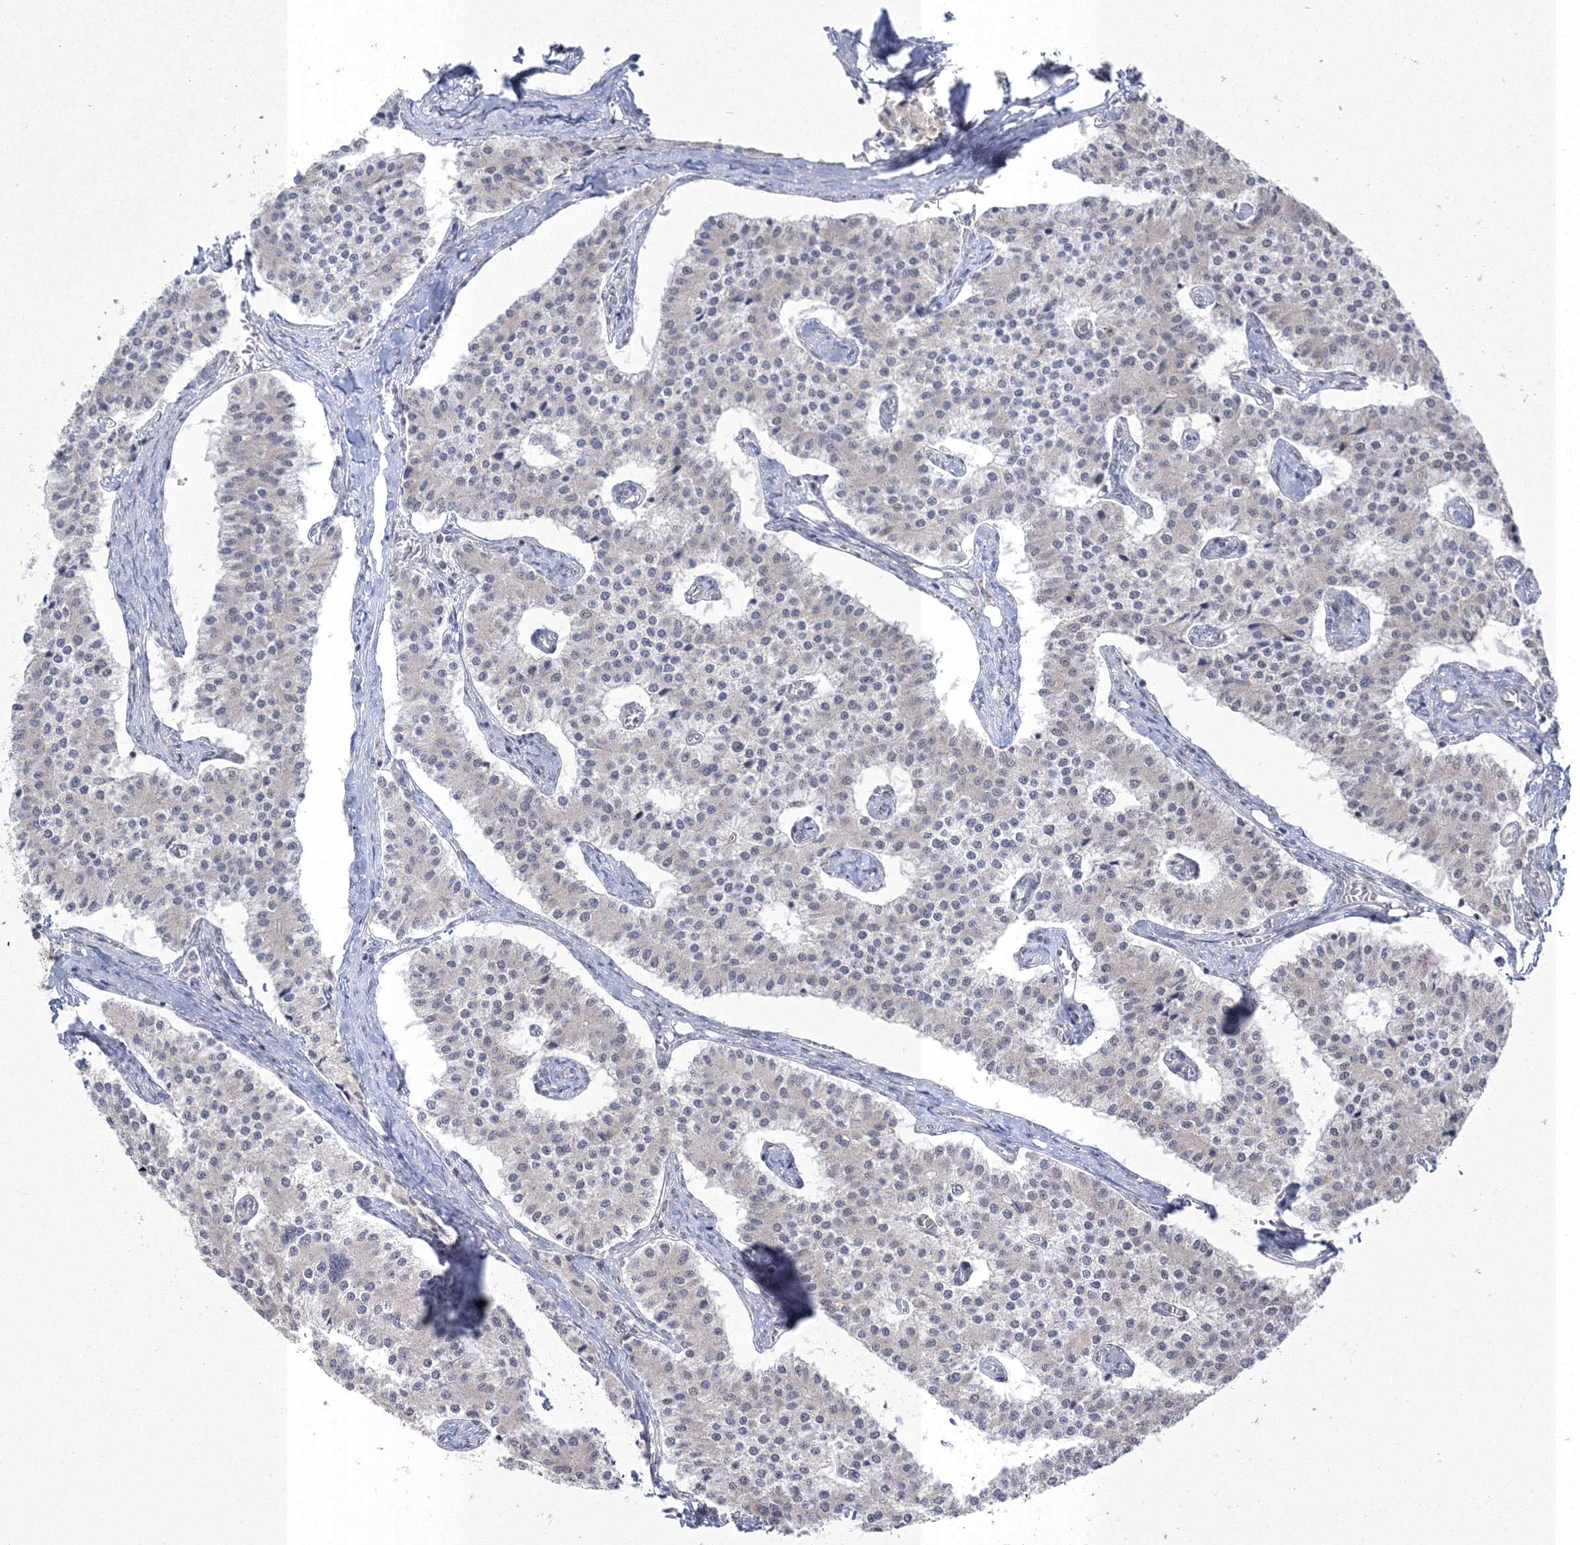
{"staining": {"intensity": "negative", "quantity": "none", "location": "none"}, "tissue": "carcinoid", "cell_type": "Tumor cells", "image_type": "cancer", "snomed": [{"axis": "morphology", "description": "Carcinoid, malignant, NOS"}, {"axis": "topography", "description": "Colon"}], "caption": "This is an immunohistochemistry (IHC) micrograph of human carcinoid. There is no positivity in tumor cells.", "gene": "GRSF1", "patient": {"sex": "female", "age": 52}}